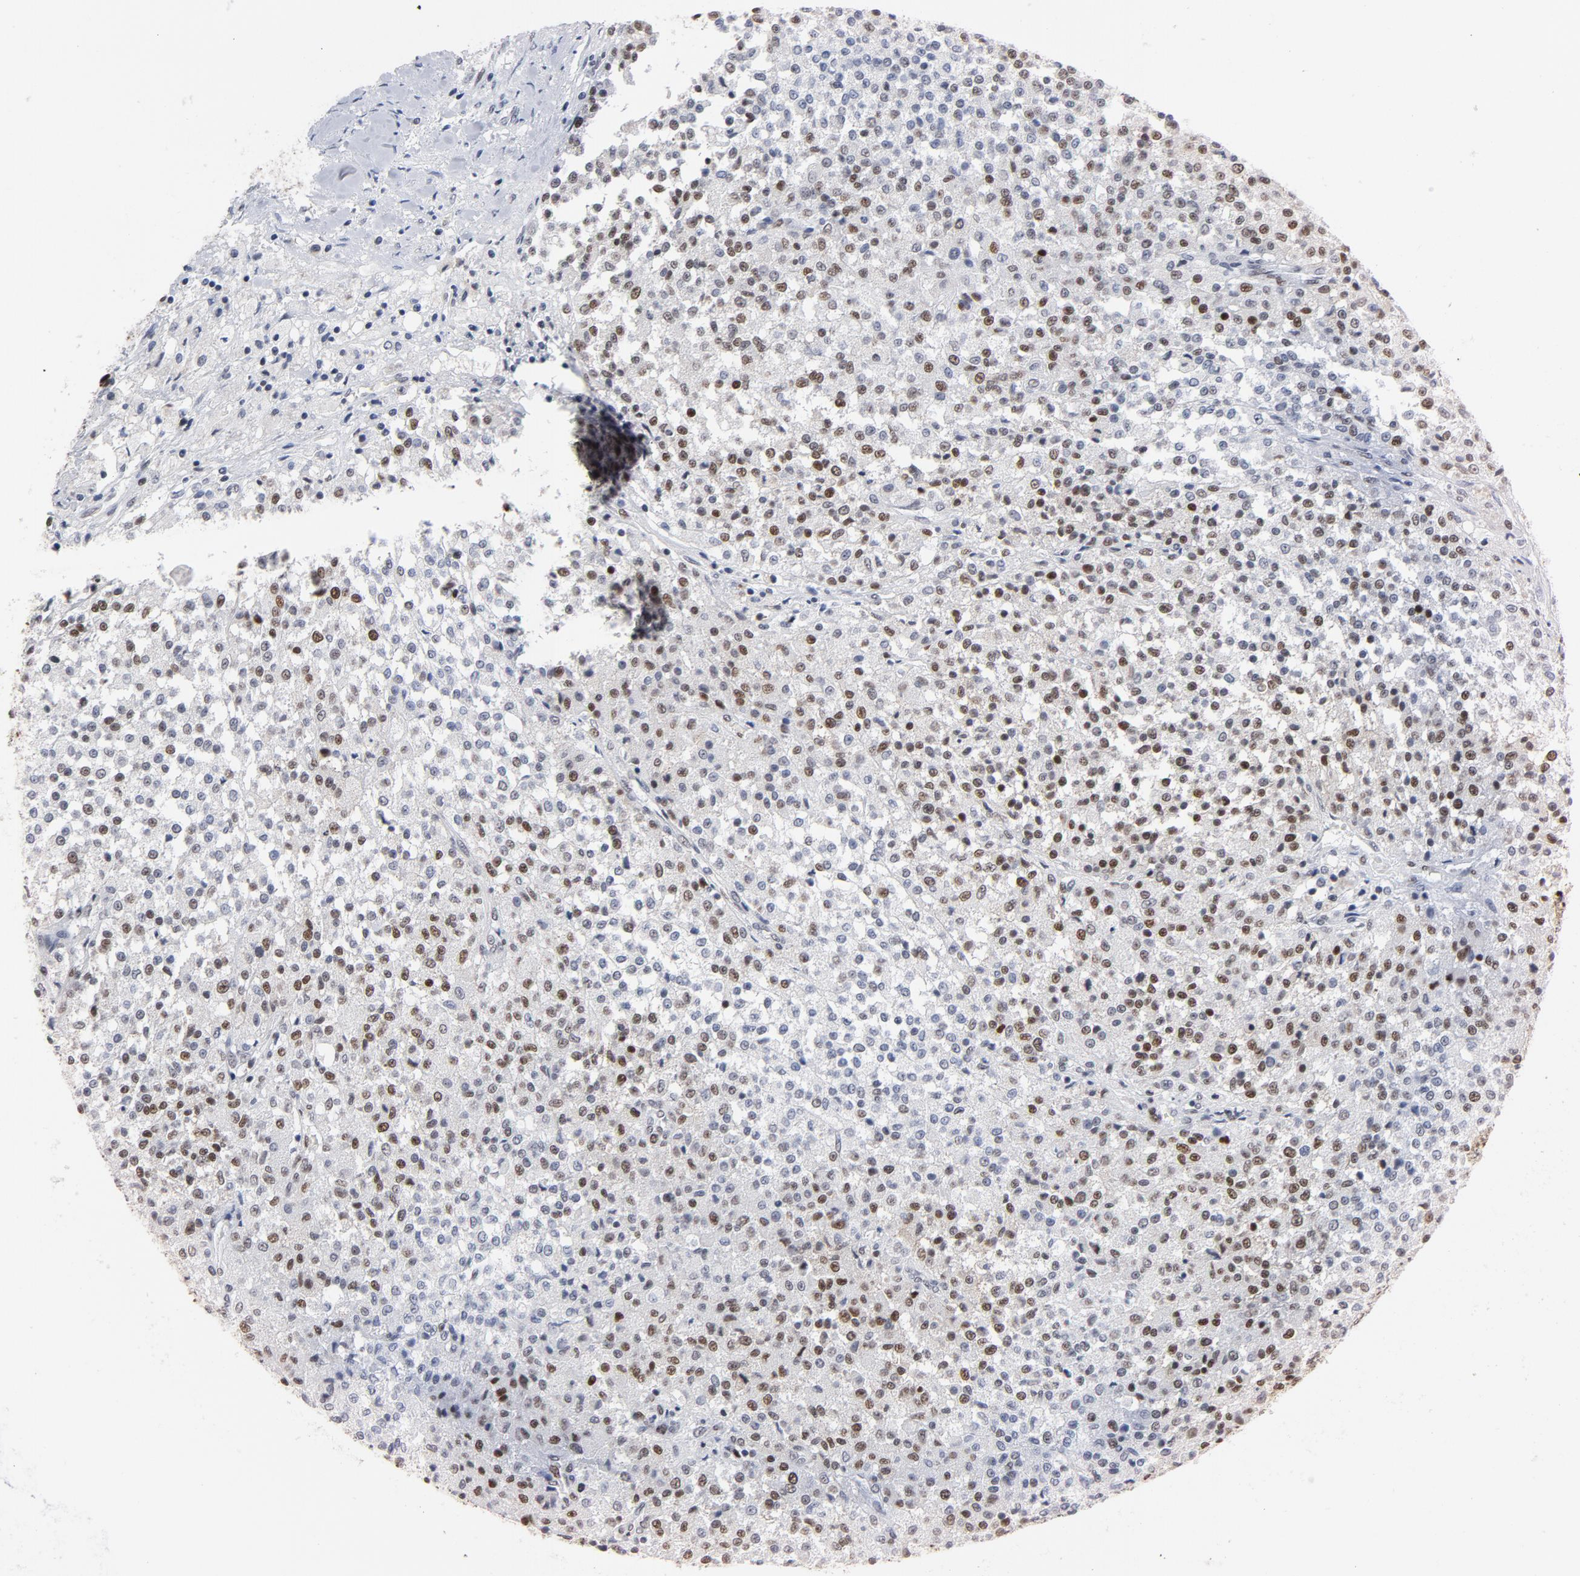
{"staining": {"intensity": "weak", "quantity": "25%-75%", "location": "nuclear"}, "tissue": "testis cancer", "cell_type": "Tumor cells", "image_type": "cancer", "snomed": [{"axis": "morphology", "description": "Seminoma, NOS"}, {"axis": "topography", "description": "Testis"}], "caption": "The histopathology image shows immunohistochemical staining of seminoma (testis). There is weak nuclear positivity is present in about 25%-75% of tumor cells.", "gene": "RFC4", "patient": {"sex": "male", "age": 59}}